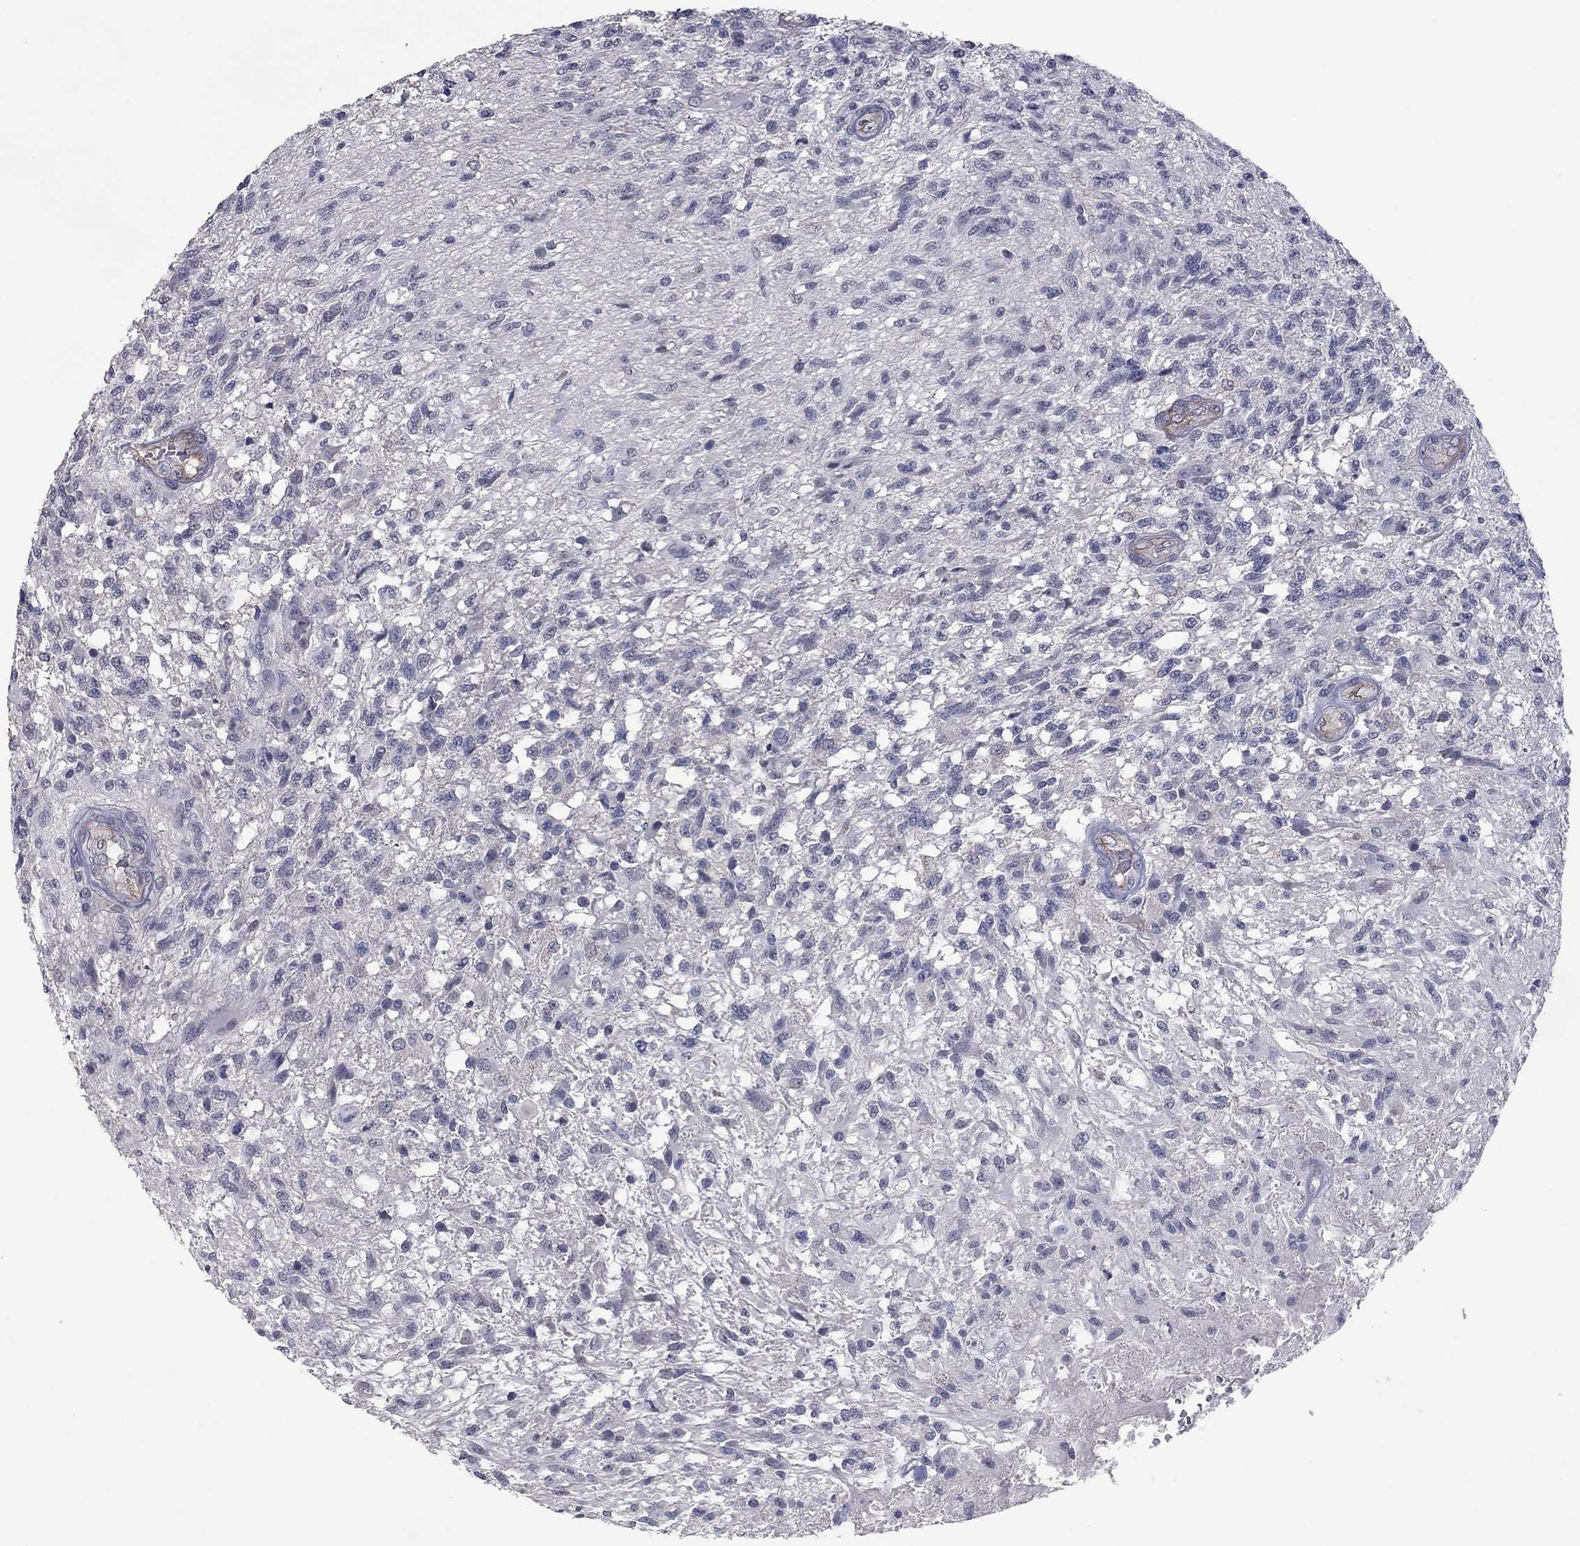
{"staining": {"intensity": "negative", "quantity": "none", "location": "none"}, "tissue": "glioma", "cell_type": "Tumor cells", "image_type": "cancer", "snomed": [{"axis": "morphology", "description": "Glioma, malignant, High grade"}, {"axis": "topography", "description": "Brain"}], "caption": "This is an immunohistochemistry (IHC) image of malignant glioma (high-grade). There is no staining in tumor cells.", "gene": "IP6K3", "patient": {"sex": "male", "age": 56}}